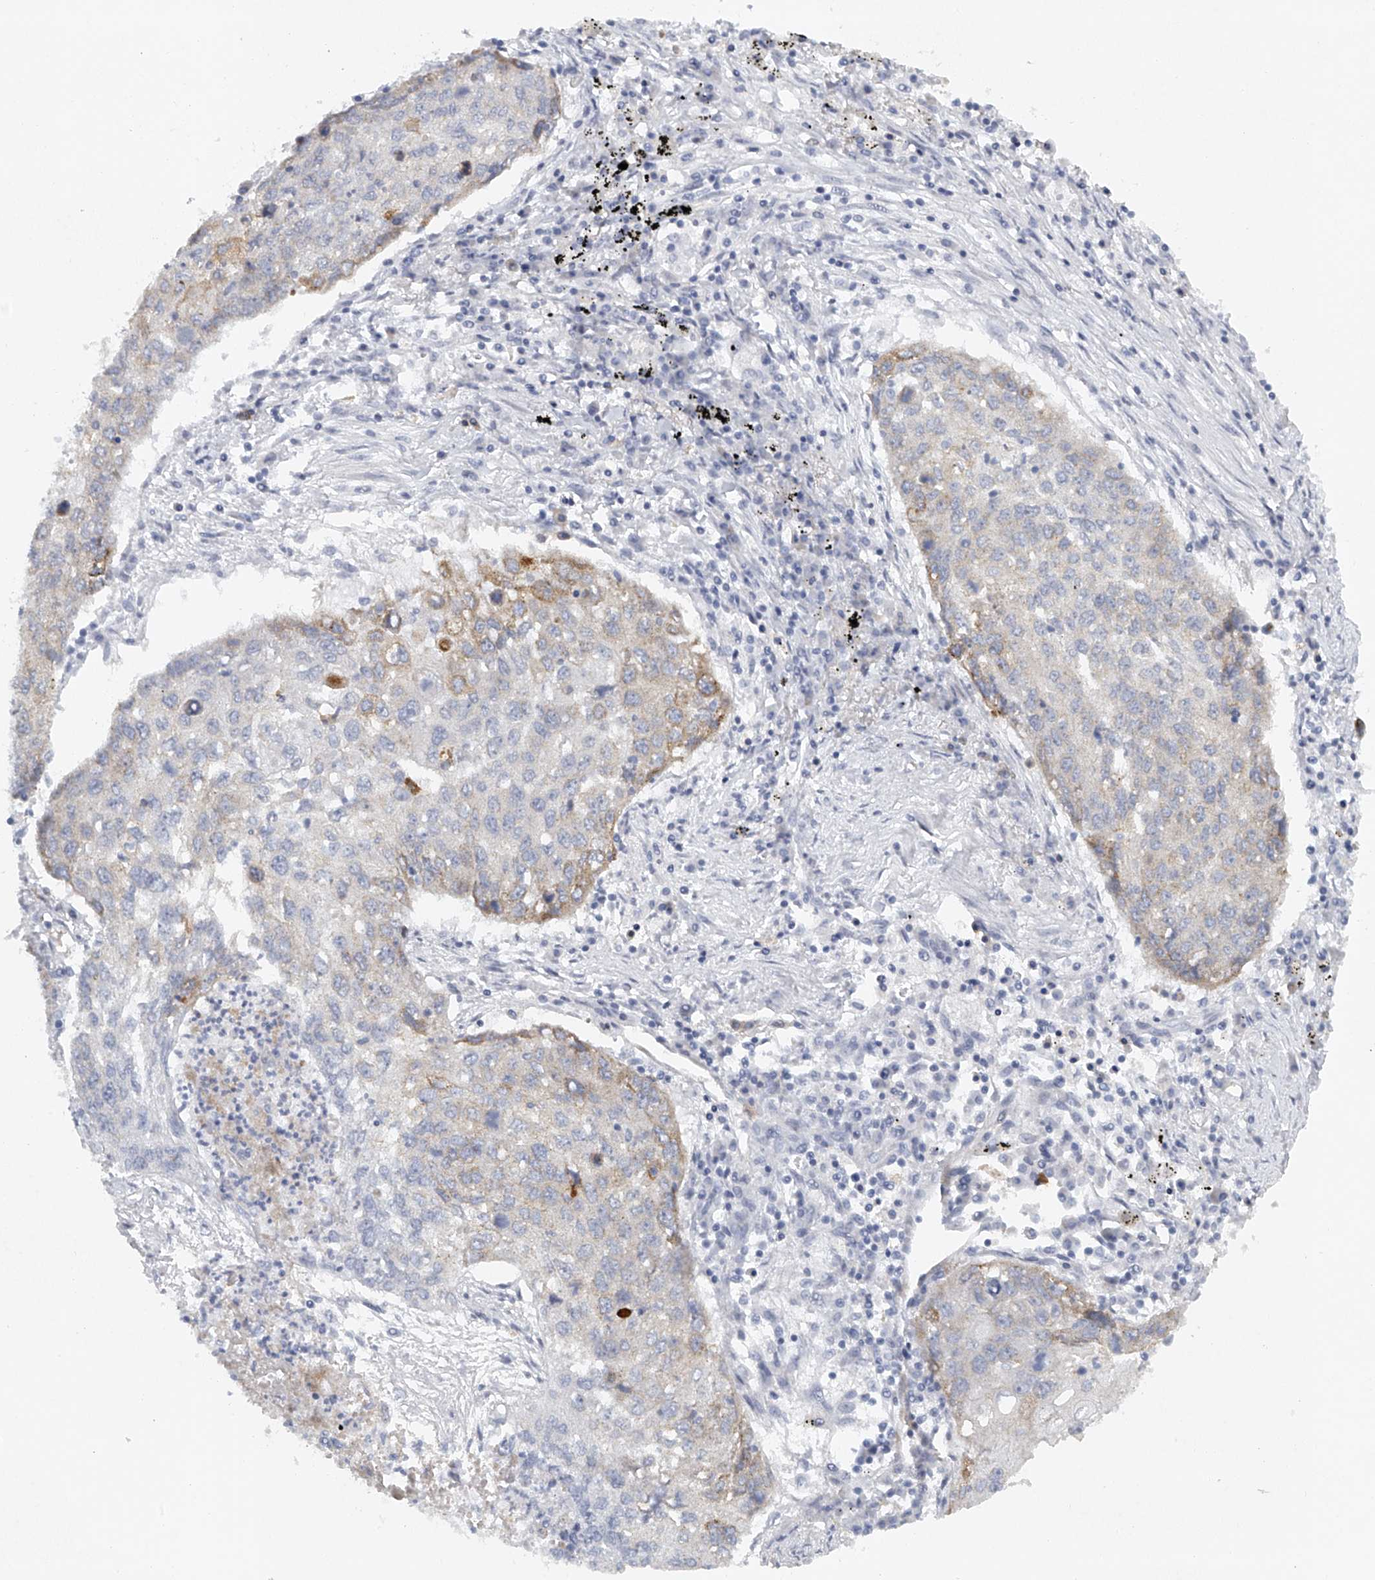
{"staining": {"intensity": "moderate", "quantity": "<25%", "location": "cytoplasmic/membranous"}, "tissue": "lung cancer", "cell_type": "Tumor cells", "image_type": "cancer", "snomed": [{"axis": "morphology", "description": "Squamous cell carcinoma, NOS"}, {"axis": "topography", "description": "Lung"}], "caption": "The immunohistochemical stain shows moderate cytoplasmic/membranous expression in tumor cells of squamous cell carcinoma (lung) tissue.", "gene": "FAT2", "patient": {"sex": "female", "age": 63}}